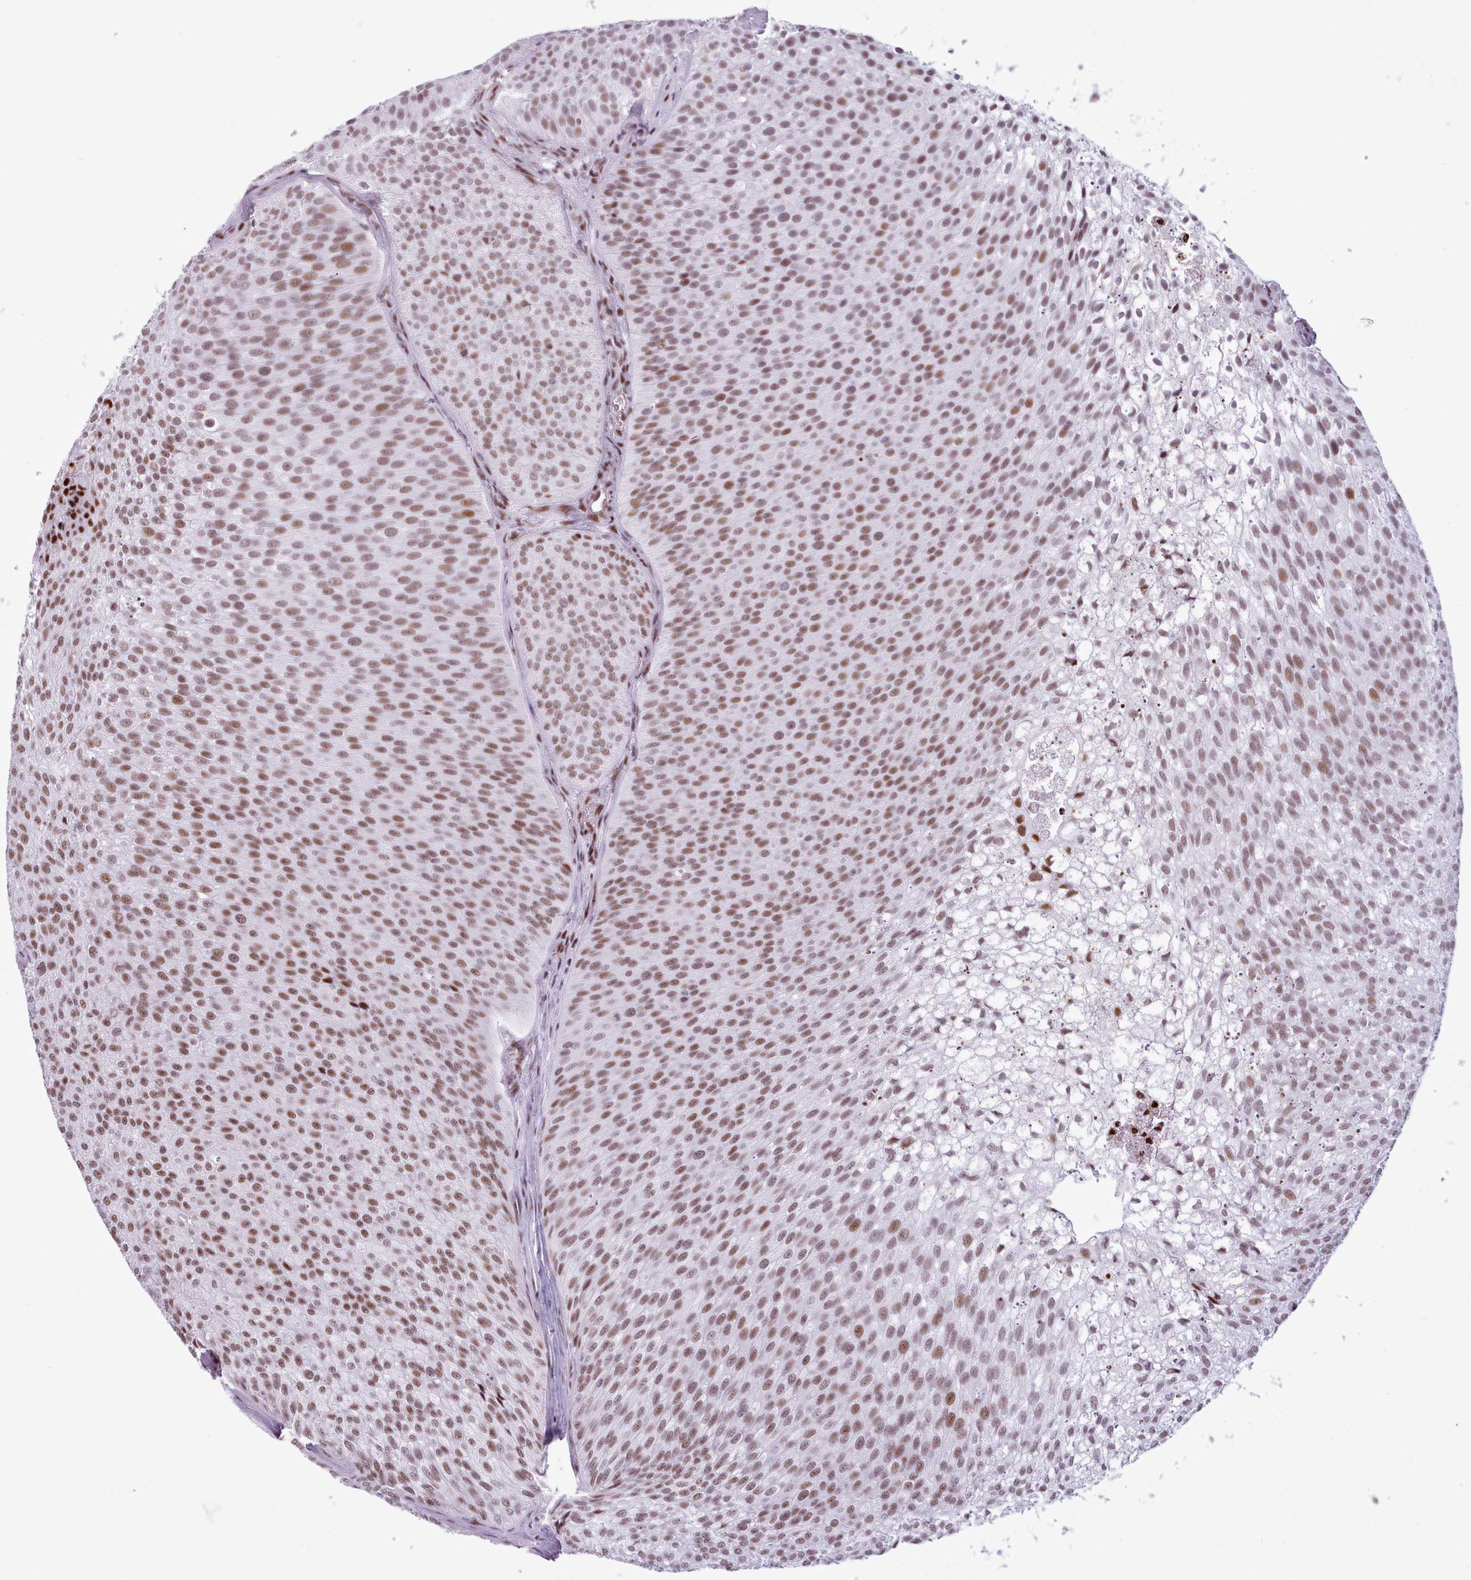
{"staining": {"intensity": "moderate", "quantity": ">75%", "location": "nuclear"}, "tissue": "urothelial cancer", "cell_type": "Tumor cells", "image_type": "cancer", "snomed": [{"axis": "morphology", "description": "Urothelial carcinoma, Low grade"}, {"axis": "topography", "description": "Urinary bladder"}], "caption": "Tumor cells reveal medium levels of moderate nuclear expression in about >75% of cells in human urothelial carcinoma (low-grade).", "gene": "SRSF4", "patient": {"sex": "male", "age": 91}}